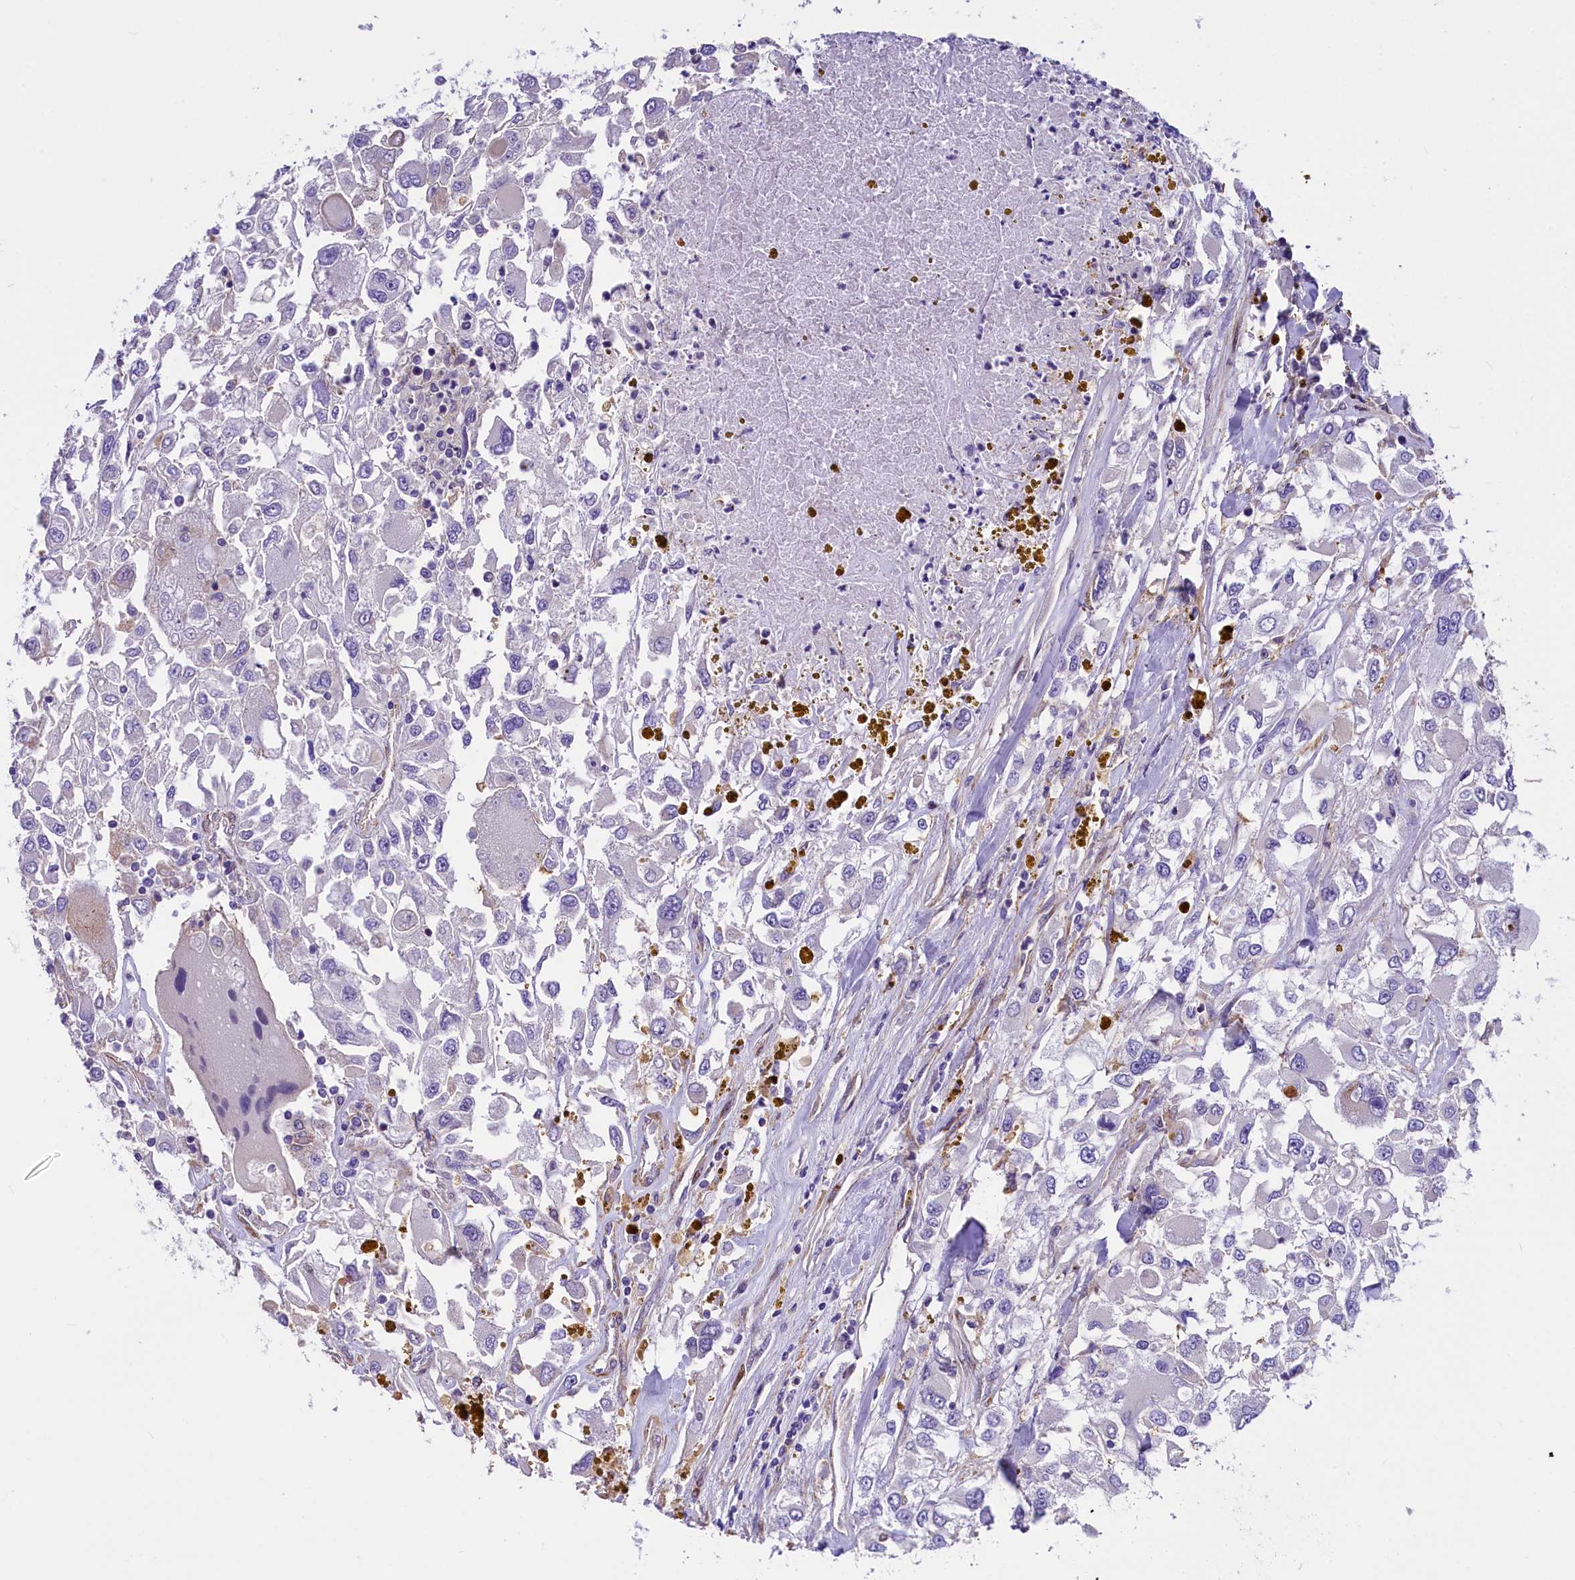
{"staining": {"intensity": "negative", "quantity": "none", "location": "none"}, "tissue": "renal cancer", "cell_type": "Tumor cells", "image_type": "cancer", "snomed": [{"axis": "morphology", "description": "Adenocarcinoma, NOS"}, {"axis": "topography", "description": "Kidney"}], "caption": "Human renal adenocarcinoma stained for a protein using immunohistochemistry (IHC) exhibits no expression in tumor cells.", "gene": "MED20", "patient": {"sex": "female", "age": 52}}